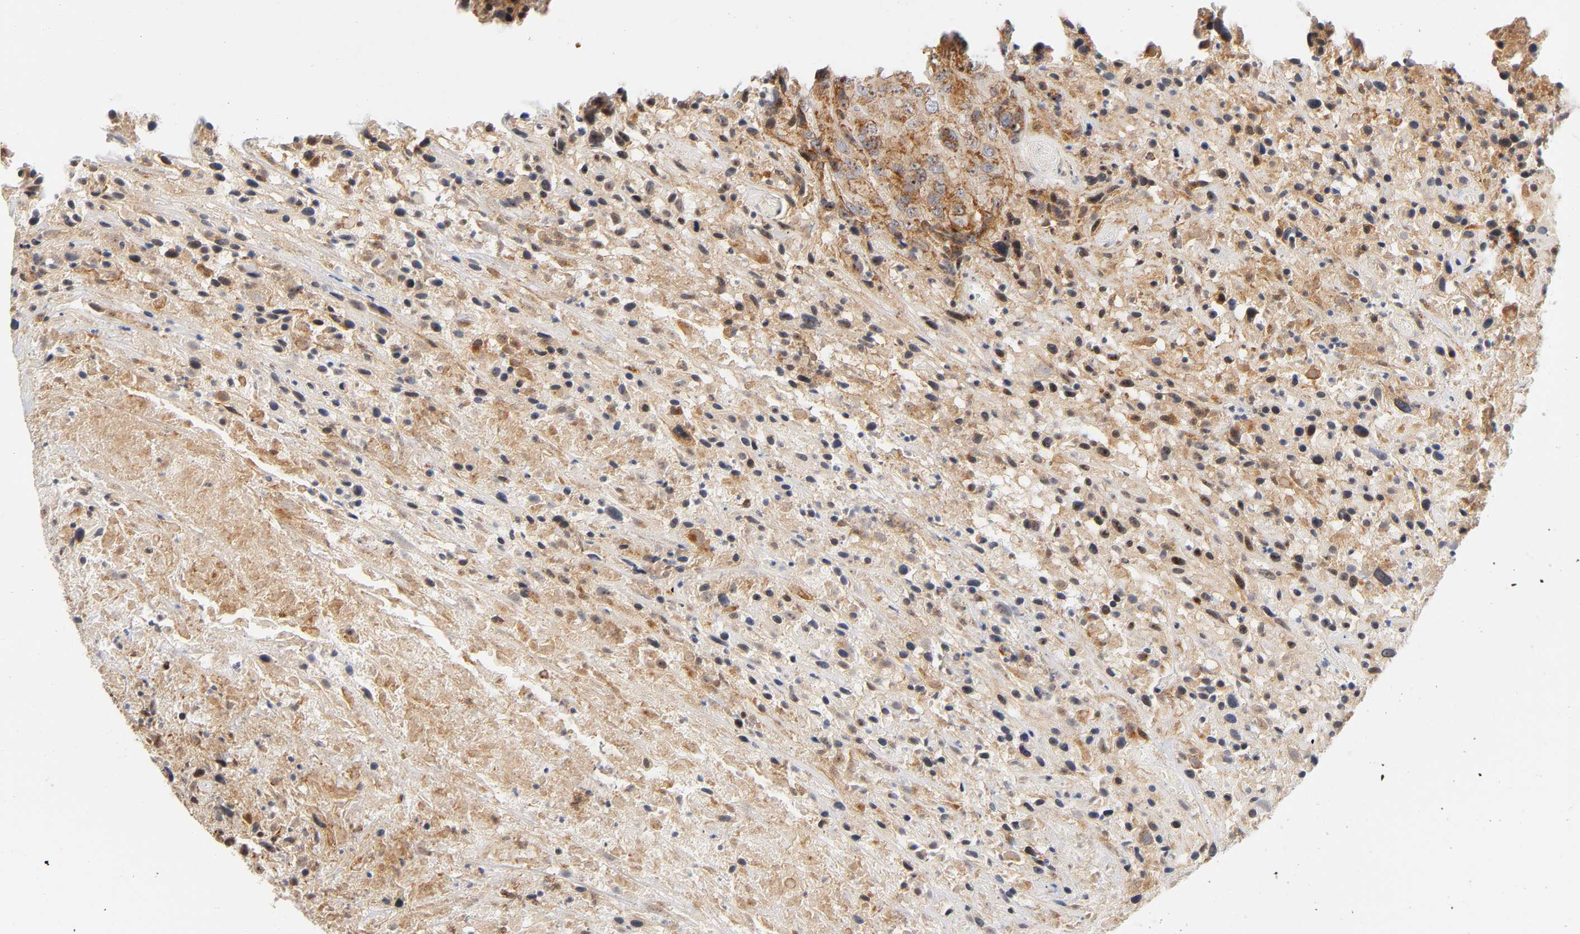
{"staining": {"intensity": "moderate", "quantity": ">75%", "location": "cytoplasmic/membranous"}, "tissue": "urothelial cancer", "cell_type": "Tumor cells", "image_type": "cancer", "snomed": [{"axis": "morphology", "description": "Urothelial carcinoma, High grade"}, {"axis": "topography", "description": "Urinary bladder"}], "caption": "DAB (3,3'-diaminobenzidine) immunohistochemical staining of human urothelial cancer shows moderate cytoplasmic/membranous protein positivity in approximately >75% of tumor cells.", "gene": "PLD1", "patient": {"sex": "male", "age": 61}}